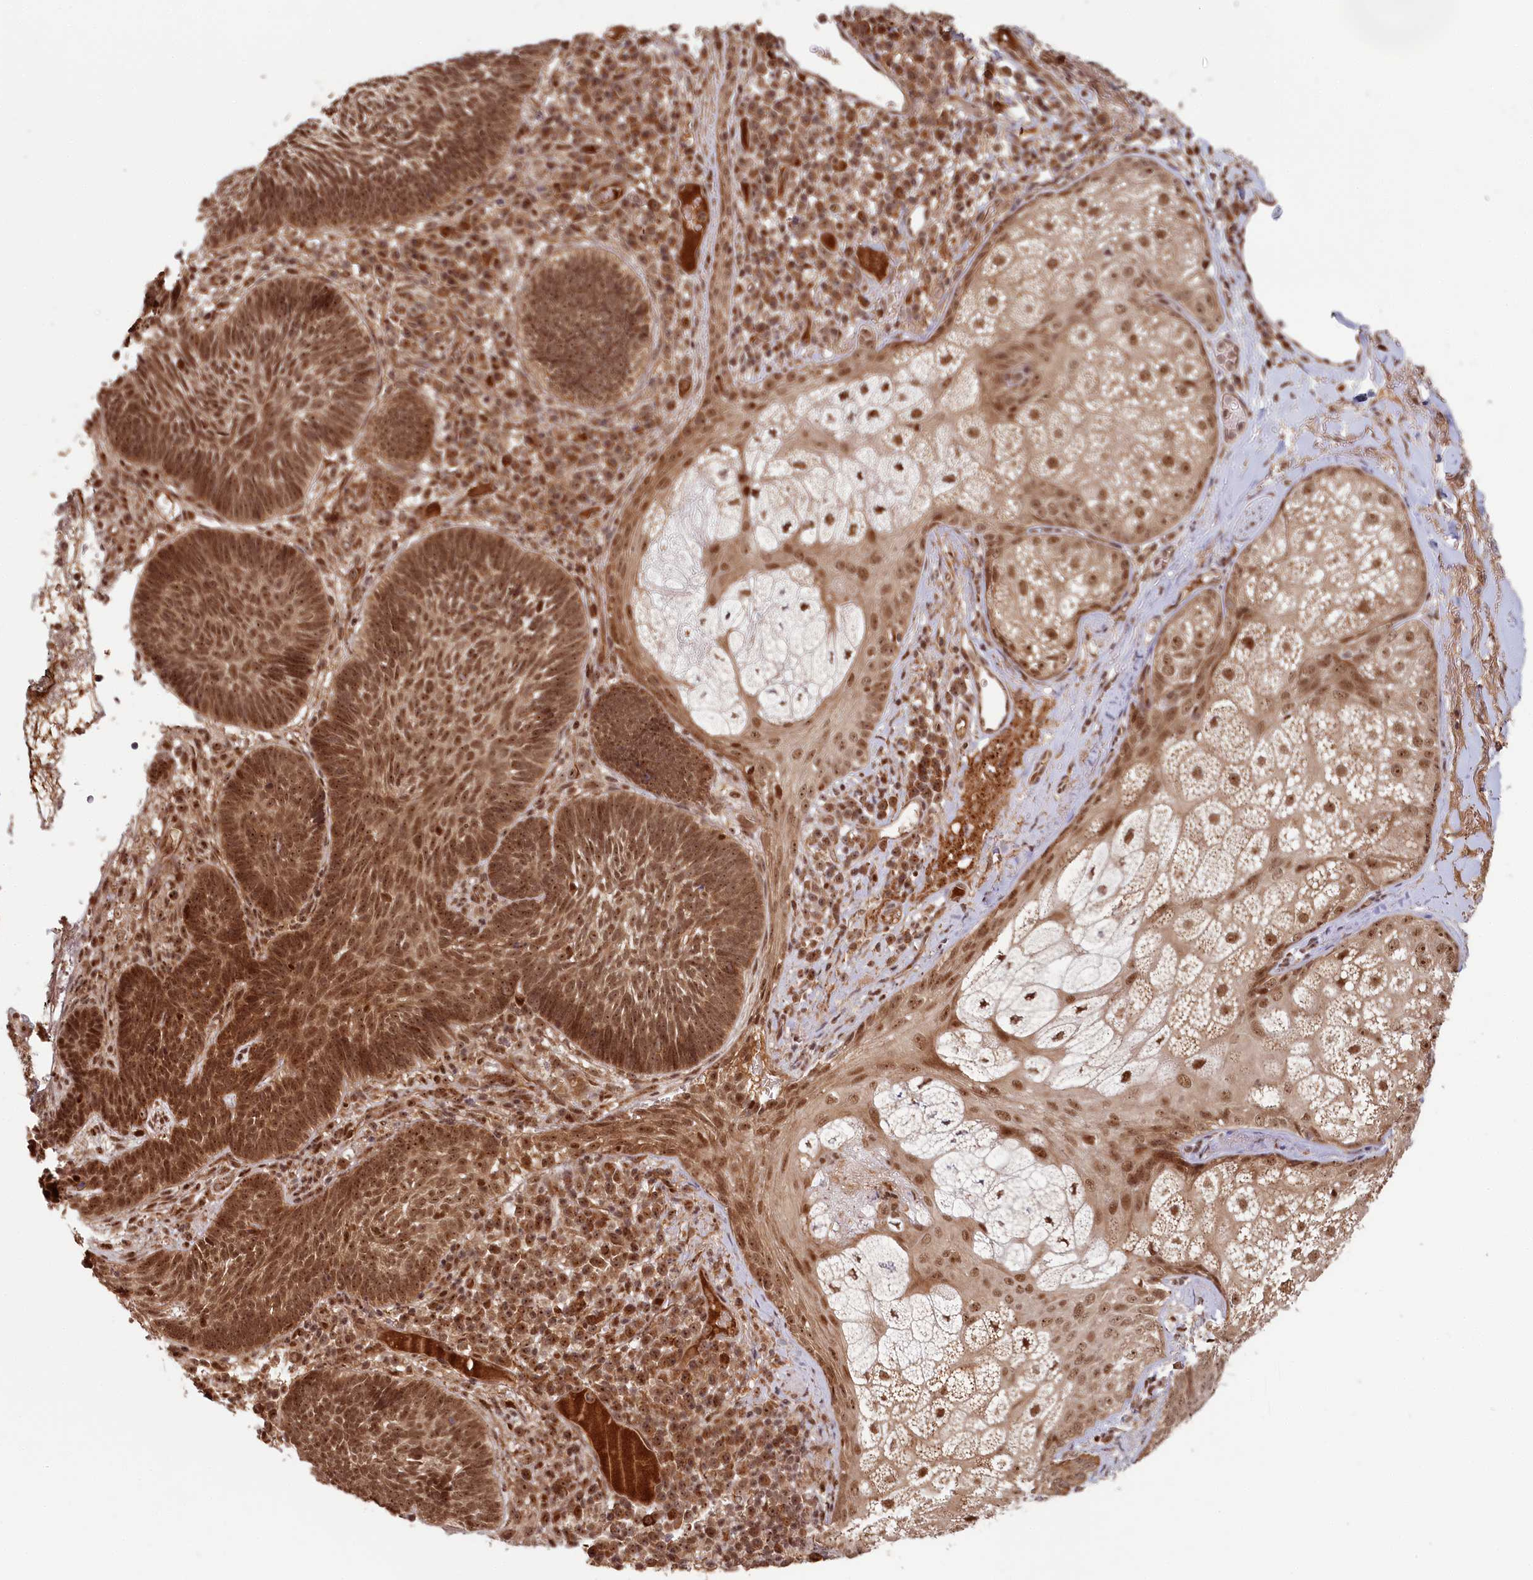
{"staining": {"intensity": "strong", "quantity": ">75%", "location": "cytoplasmic/membranous,nuclear"}, "tissue": "skin cancer", "cell_type": "Tumor cells", "image_type": "cancer", "snomed": [{"axis": "morphology", "description": "Basal cell carcinoma"}, {"axis": "topography", "description": "Skin"}], "caption": "Skin cancer (basal cell carcinoma) stained with a protein marker demonstrates strong staining in tumor cells.", "gene": "WAPL", "patient": {"sex": "male", "age": 88}}